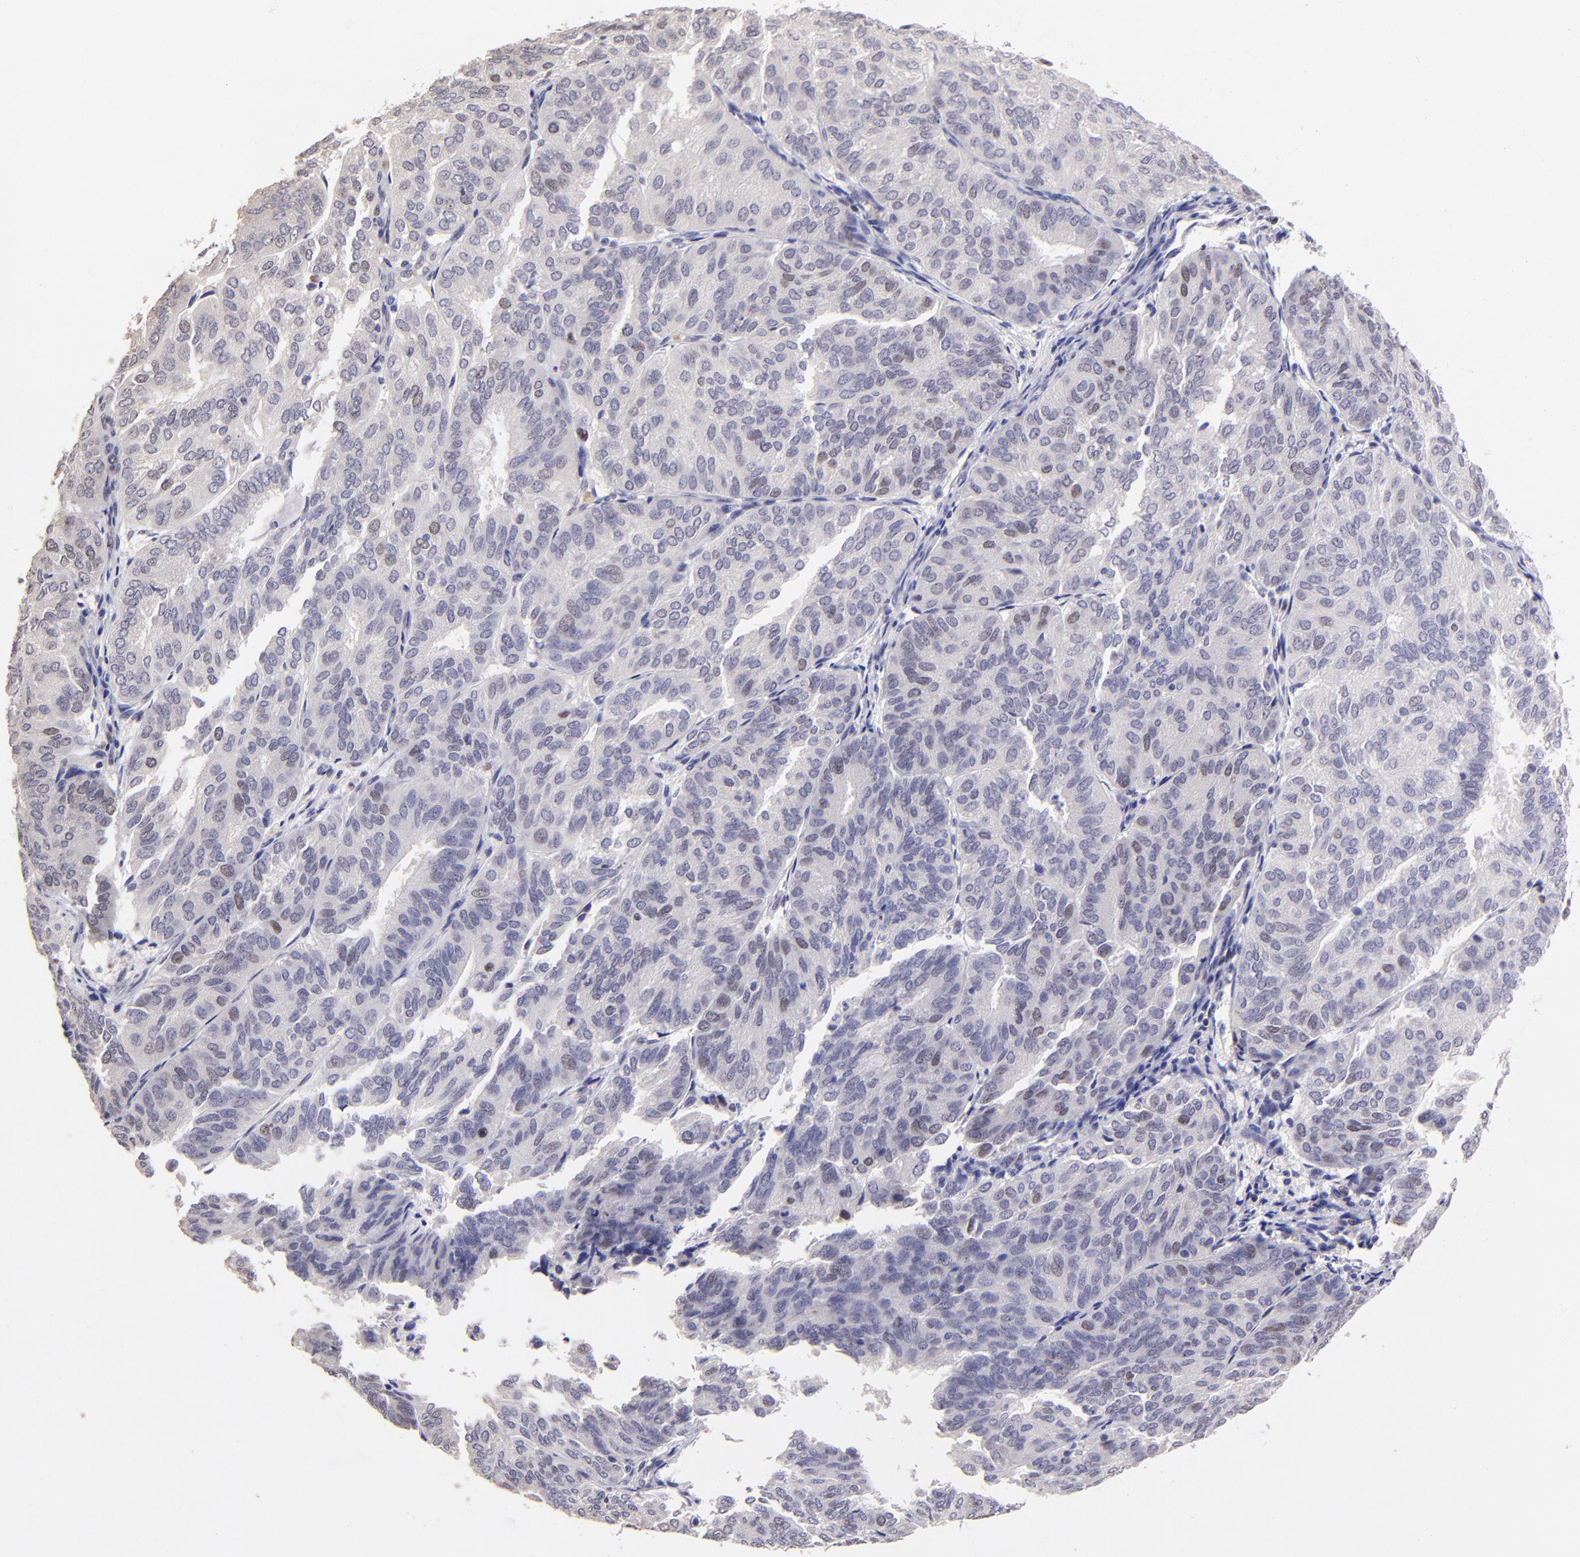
{"staining": {"intensity": "weak", "quantity": "<25%", "location": "nuclear"}, "tissue": "endometrial cancer", "cell_type": "Tumor cells", "image_type": "cancer", "snomed": [{"axis": "morphology", "description": "Adenocarcinoma, NOS"}, {"axis": "topography", "description": "Endometrium"}], "caption": "This histopathology image is of endometrial adenocarcinoma stained with IHC to label a protein in brown with the nuclei are counter-stained blue. There is no expression in tumor cells.", "gene": "DNMT1", "patient": {"sex": "female", "age": 59}}